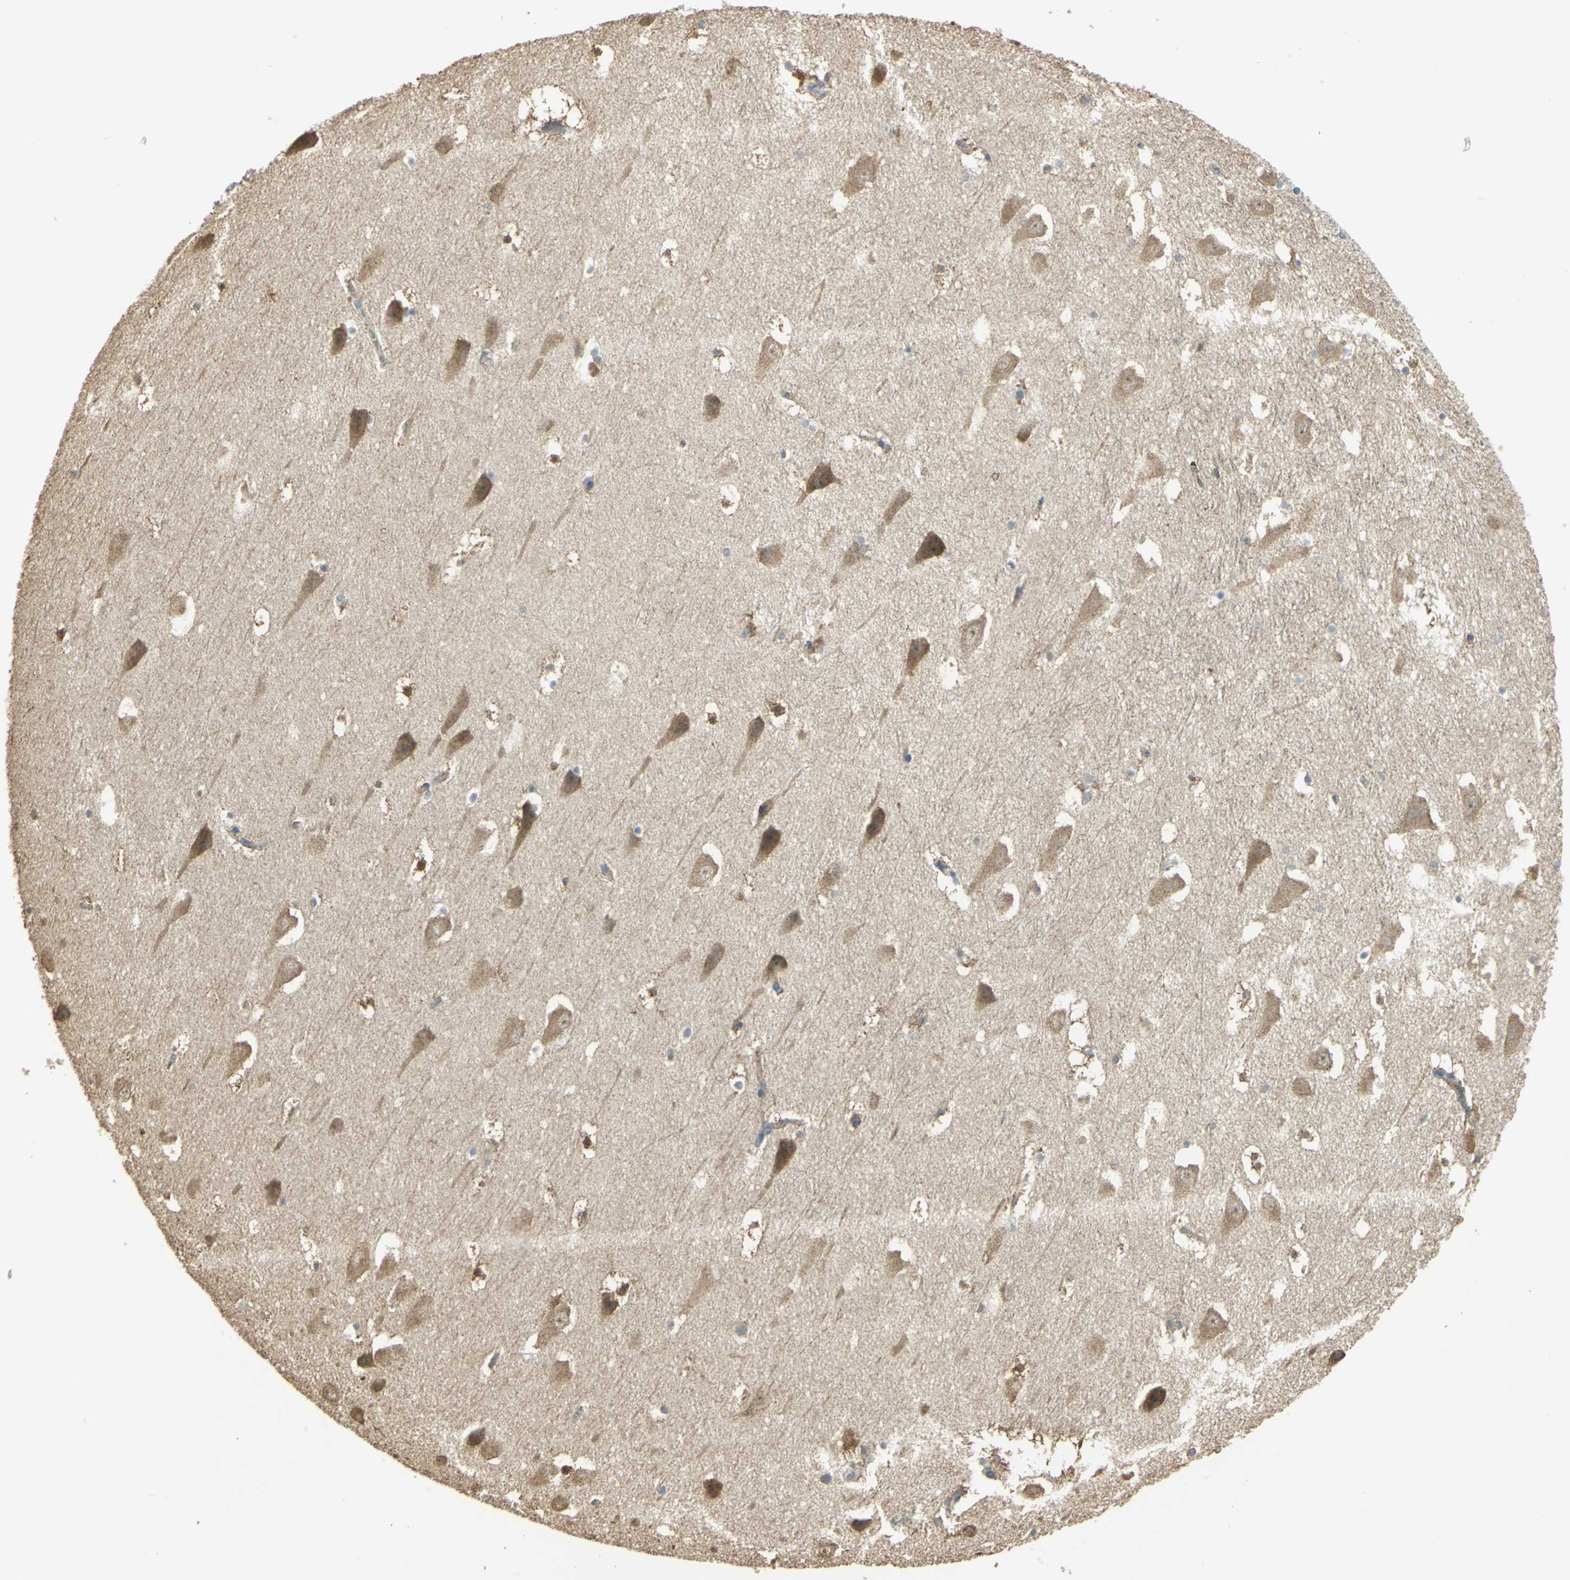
{"staining": {"intensity": "moderate", "quantity": "<25%", "location": "cytoplasmic/membranous"}, "tissue": "hippocampus", "cell_type": "Glial cells", "image_type": "normal", "snomed": [{"axis": "morphology", "description": "Normal tissue, NOS"}, {"axis": "topography", "description": "Hippocampus"}], "caption": "The photomicrograph reveals immunohistochemical staining of benign hippocampus. There is moderate cytoplasmic/membranous staining is appreciated in about <25% of glial cells. (DAB (3,3'-diaminobenzidine) IHC with brightfield microscopy, high magnification).", "gene": "SHC2", "patient": {"sex": "male", "age": 45}}